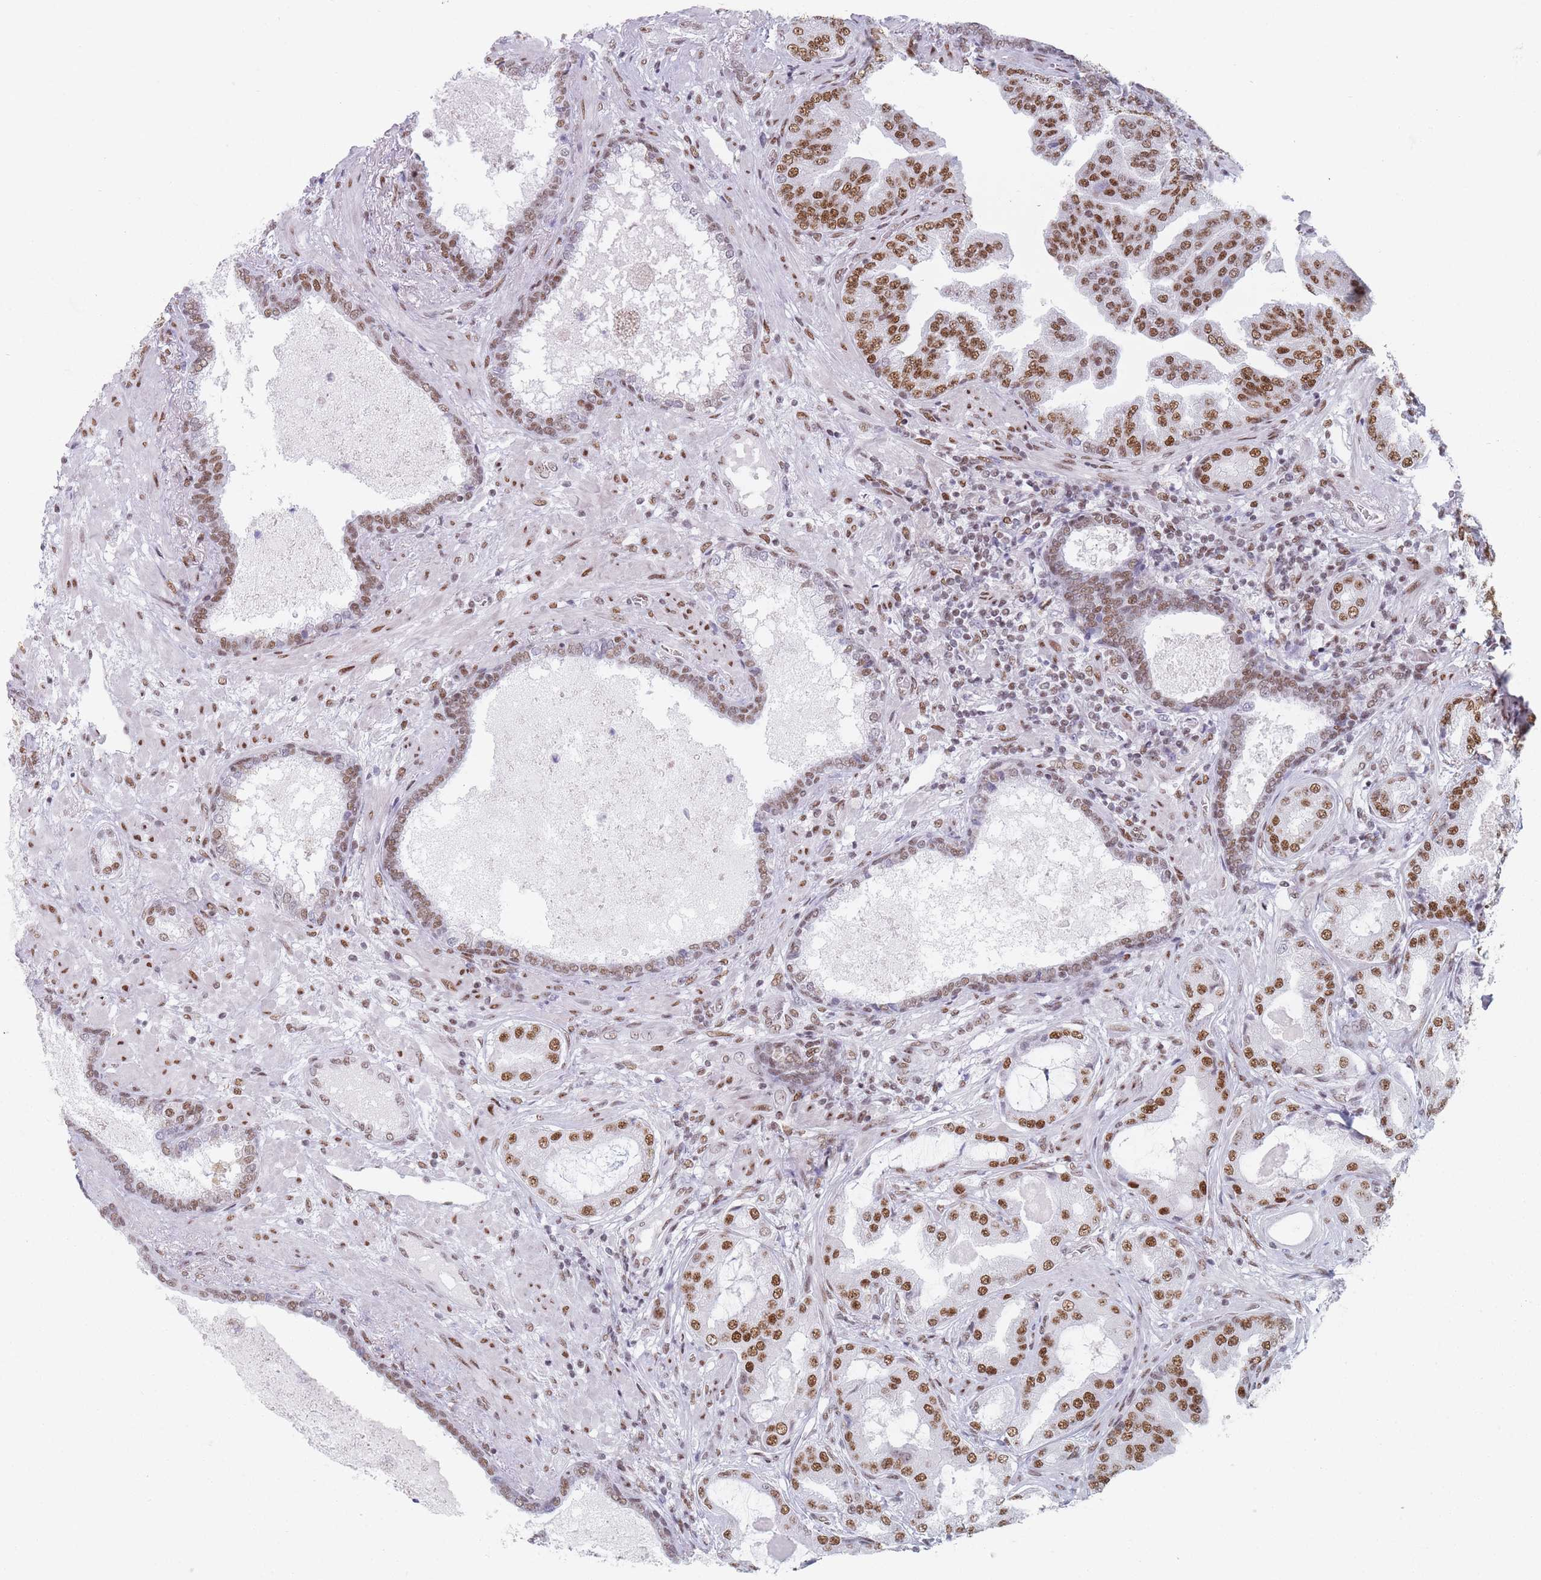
{"staining": {"intensity": "moderate", "quantity": ">75%", "location": "nuclear"}, "tissue": "prostate cancer", "cell_type": "Tumor cells", "image_type": "cancer", "snomed": [{"axis": "morphology", "description": "Adenocarcinoma, High grade"}, {"axis": "topography", "description": "Prostate"}], "caption": "High-power microscopy captured an IHC histopathology image of prostate cancer (high-grade adenocarcinoma), revealing moderate nuclear staining in approximately >75% of tumor cells. (Brightfield microscopy of DAB IHC at high magnification).", "gene": "SAFB2", "patient": {"sex": "male", "age": 68}}